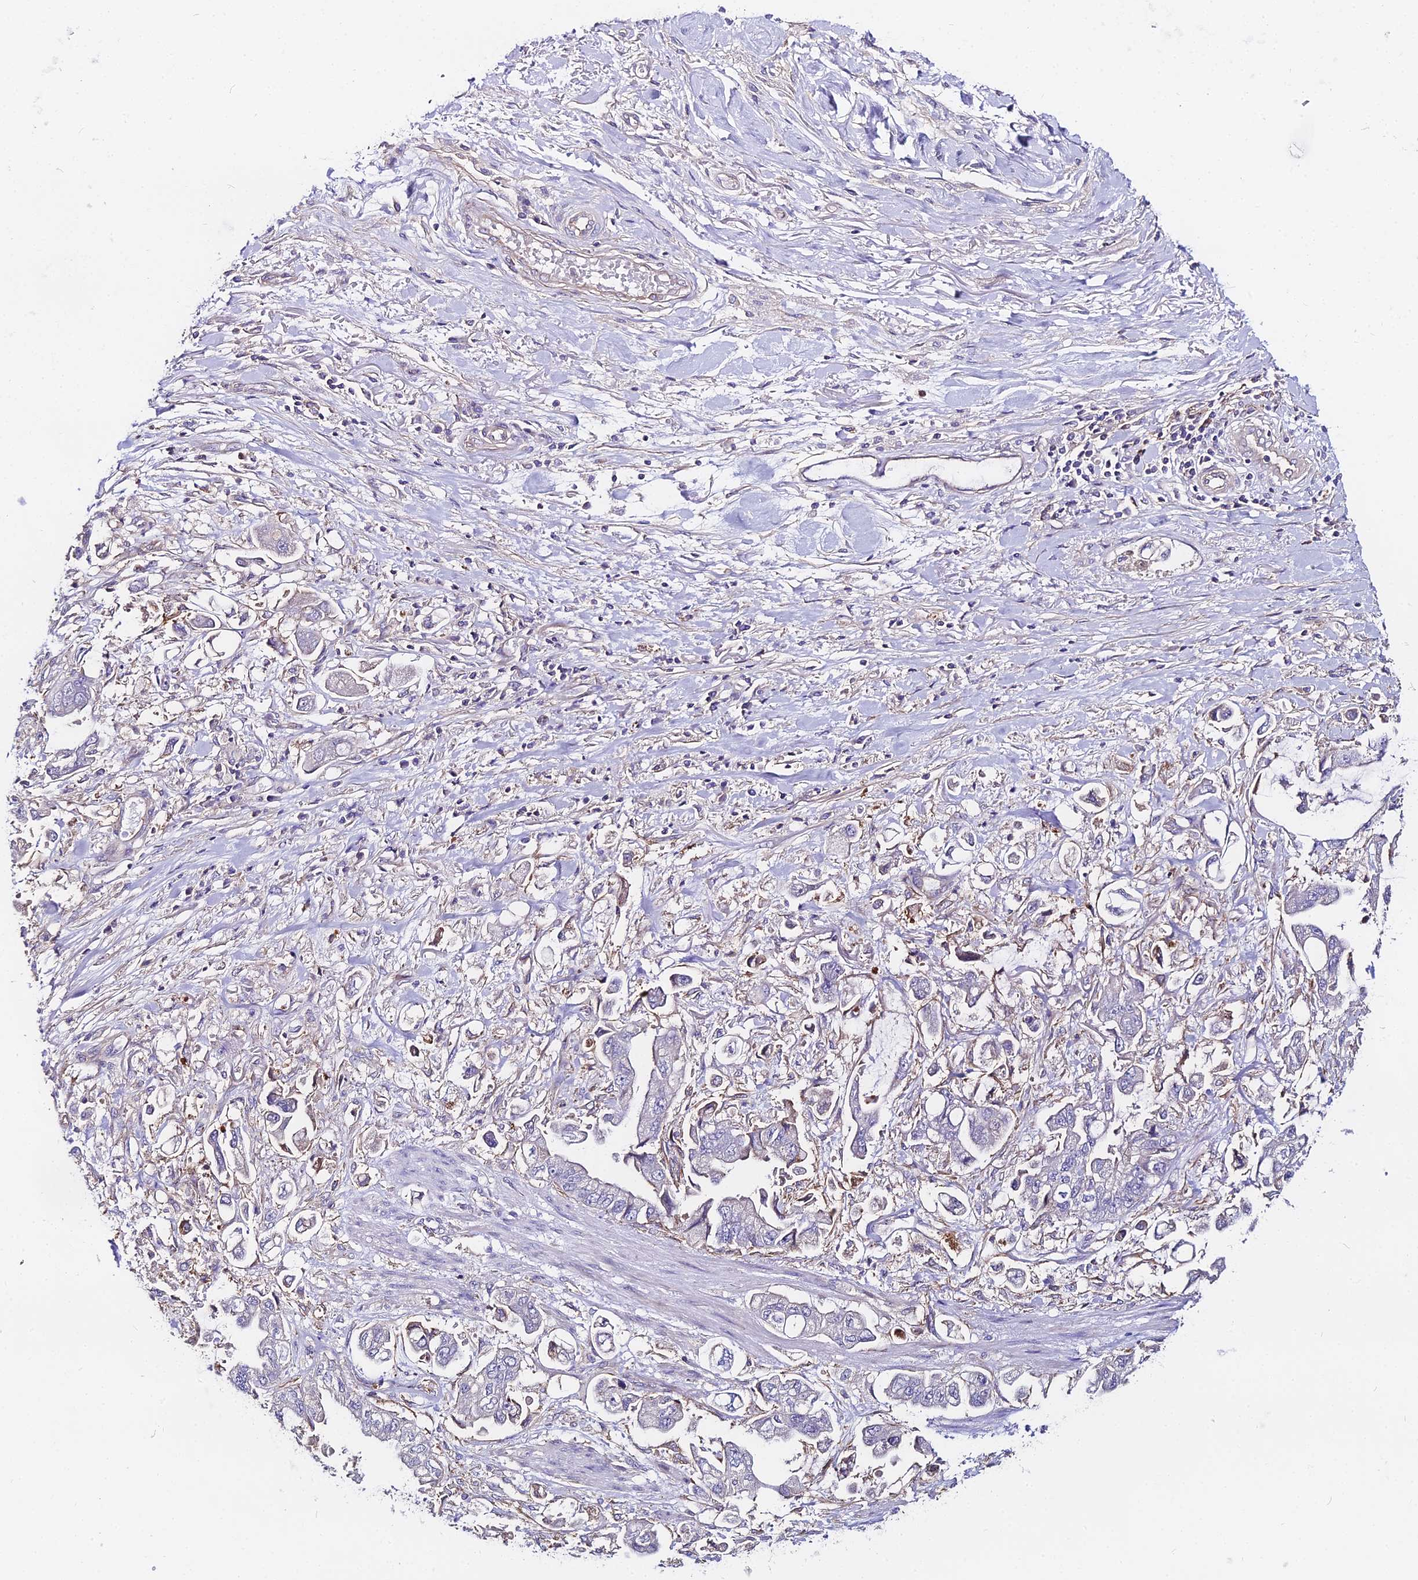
{"staining": {"intensity": "negative", "quantity": "none", "location": "none"}, "tissue": "stomach cancer", "cell_type": "Tumor cells", "image_type": "cancer", "snomed": [{"axis": "morphology", "description": "Adenocarcinoma, NOS"}, {"axis": "topography", "description": "Stomach"}], "caption": "This is an immunohistochemistry image of human adenocarcinoma (stomach). There is no staining in tumor cells.", "gene": "GLYAT", "patient": {"sex": "male", "age": 62}}